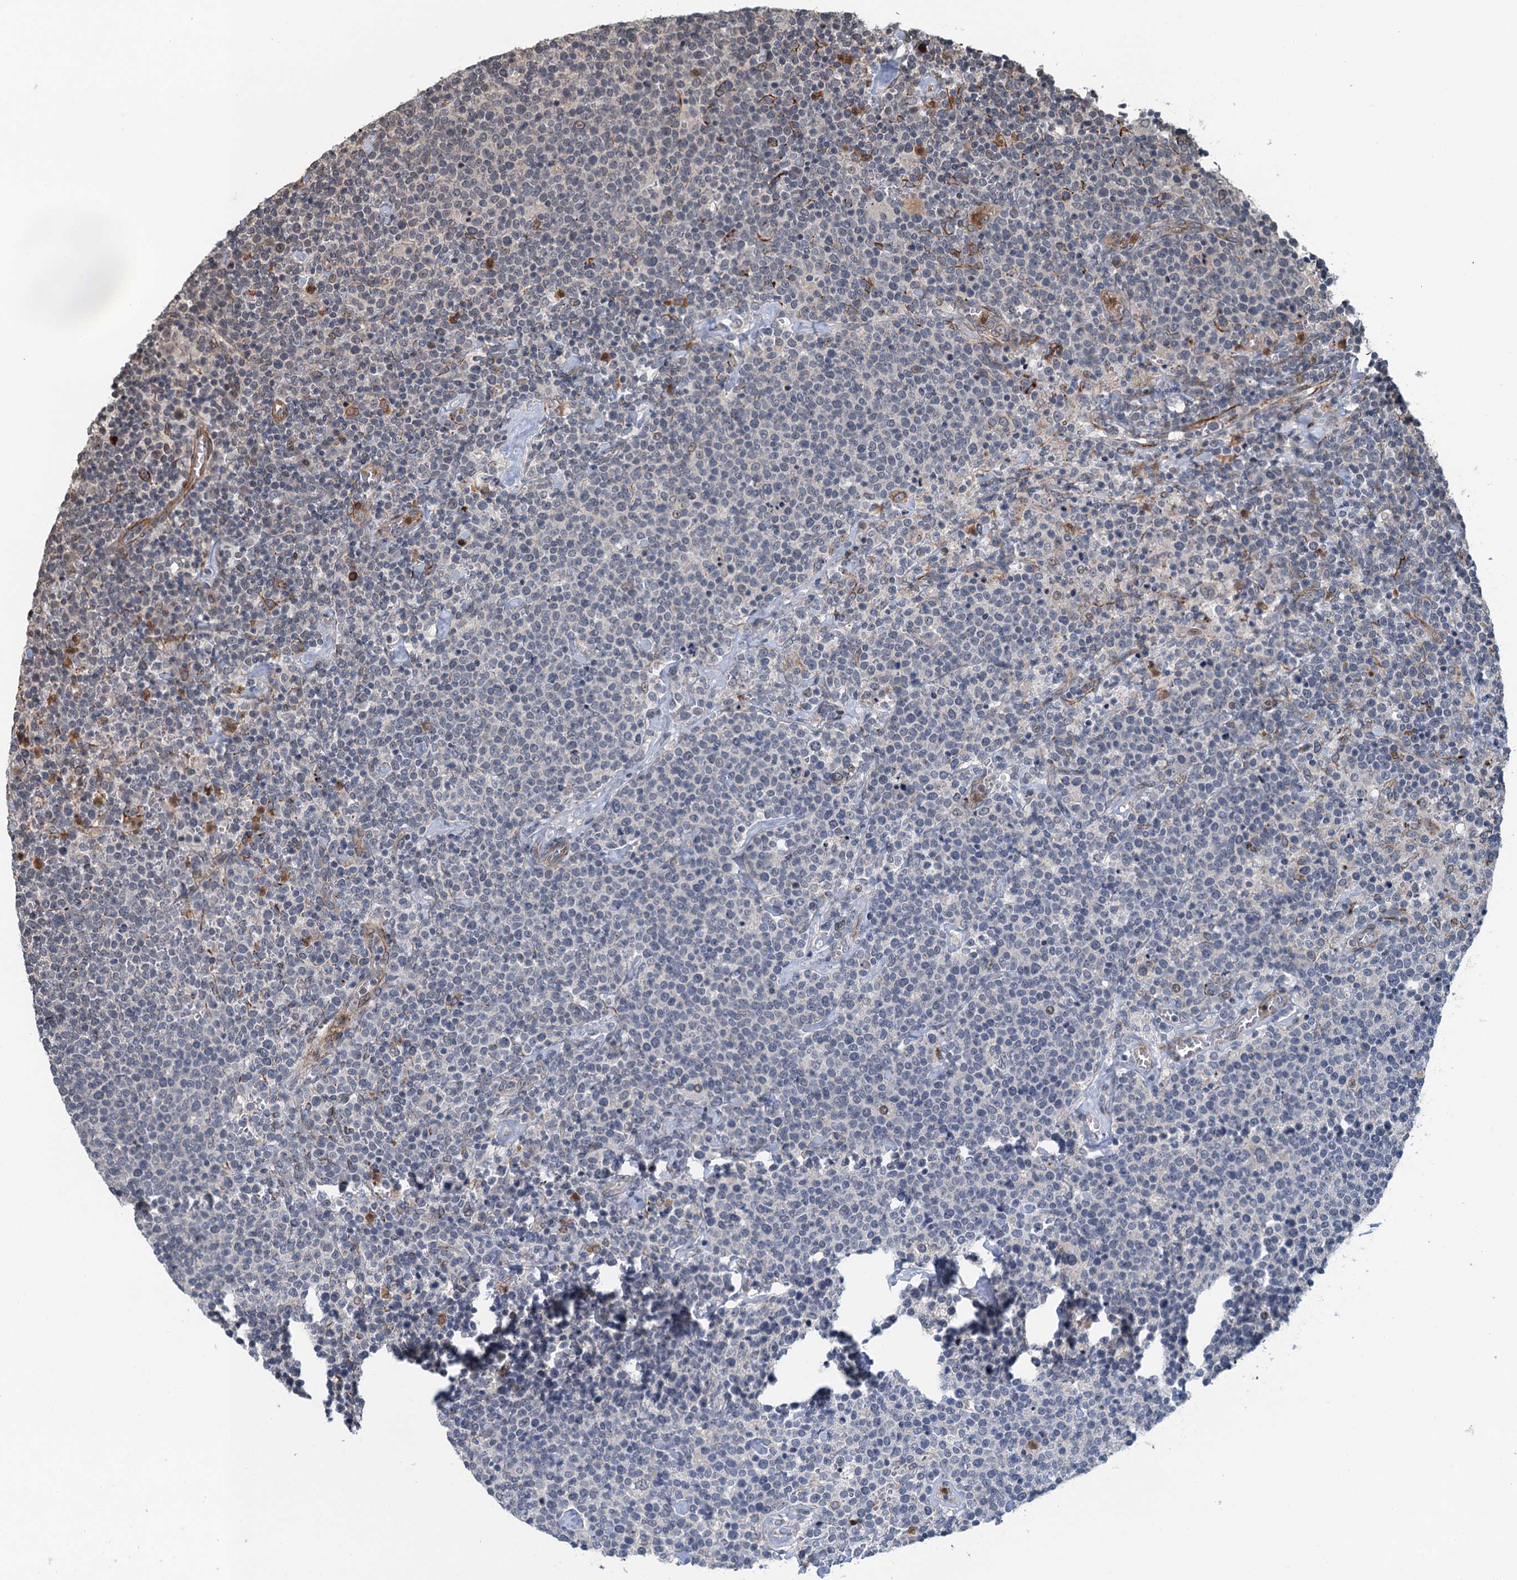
{"staining": {"intensity": "negative", "quantity": "none", "location": "none"}, "tissue": "lymphoma", "cell_type": "Tumor cells", "image_type": "cancer", "snomed": [{"axis": "morphology", "description": "Malignant lymphoma, non-Hodgkin's type, High grade"}, {"axis": "topography", "description": "Lymph node"}], "caption": "High-grade malignant lymphoma, non-Hodgkin's type stained for a protein using immunohistochemistry reveals no positivity tumor cells.", "gene": "WHAMM", "patient": {"sex": "male", "age": 61}}